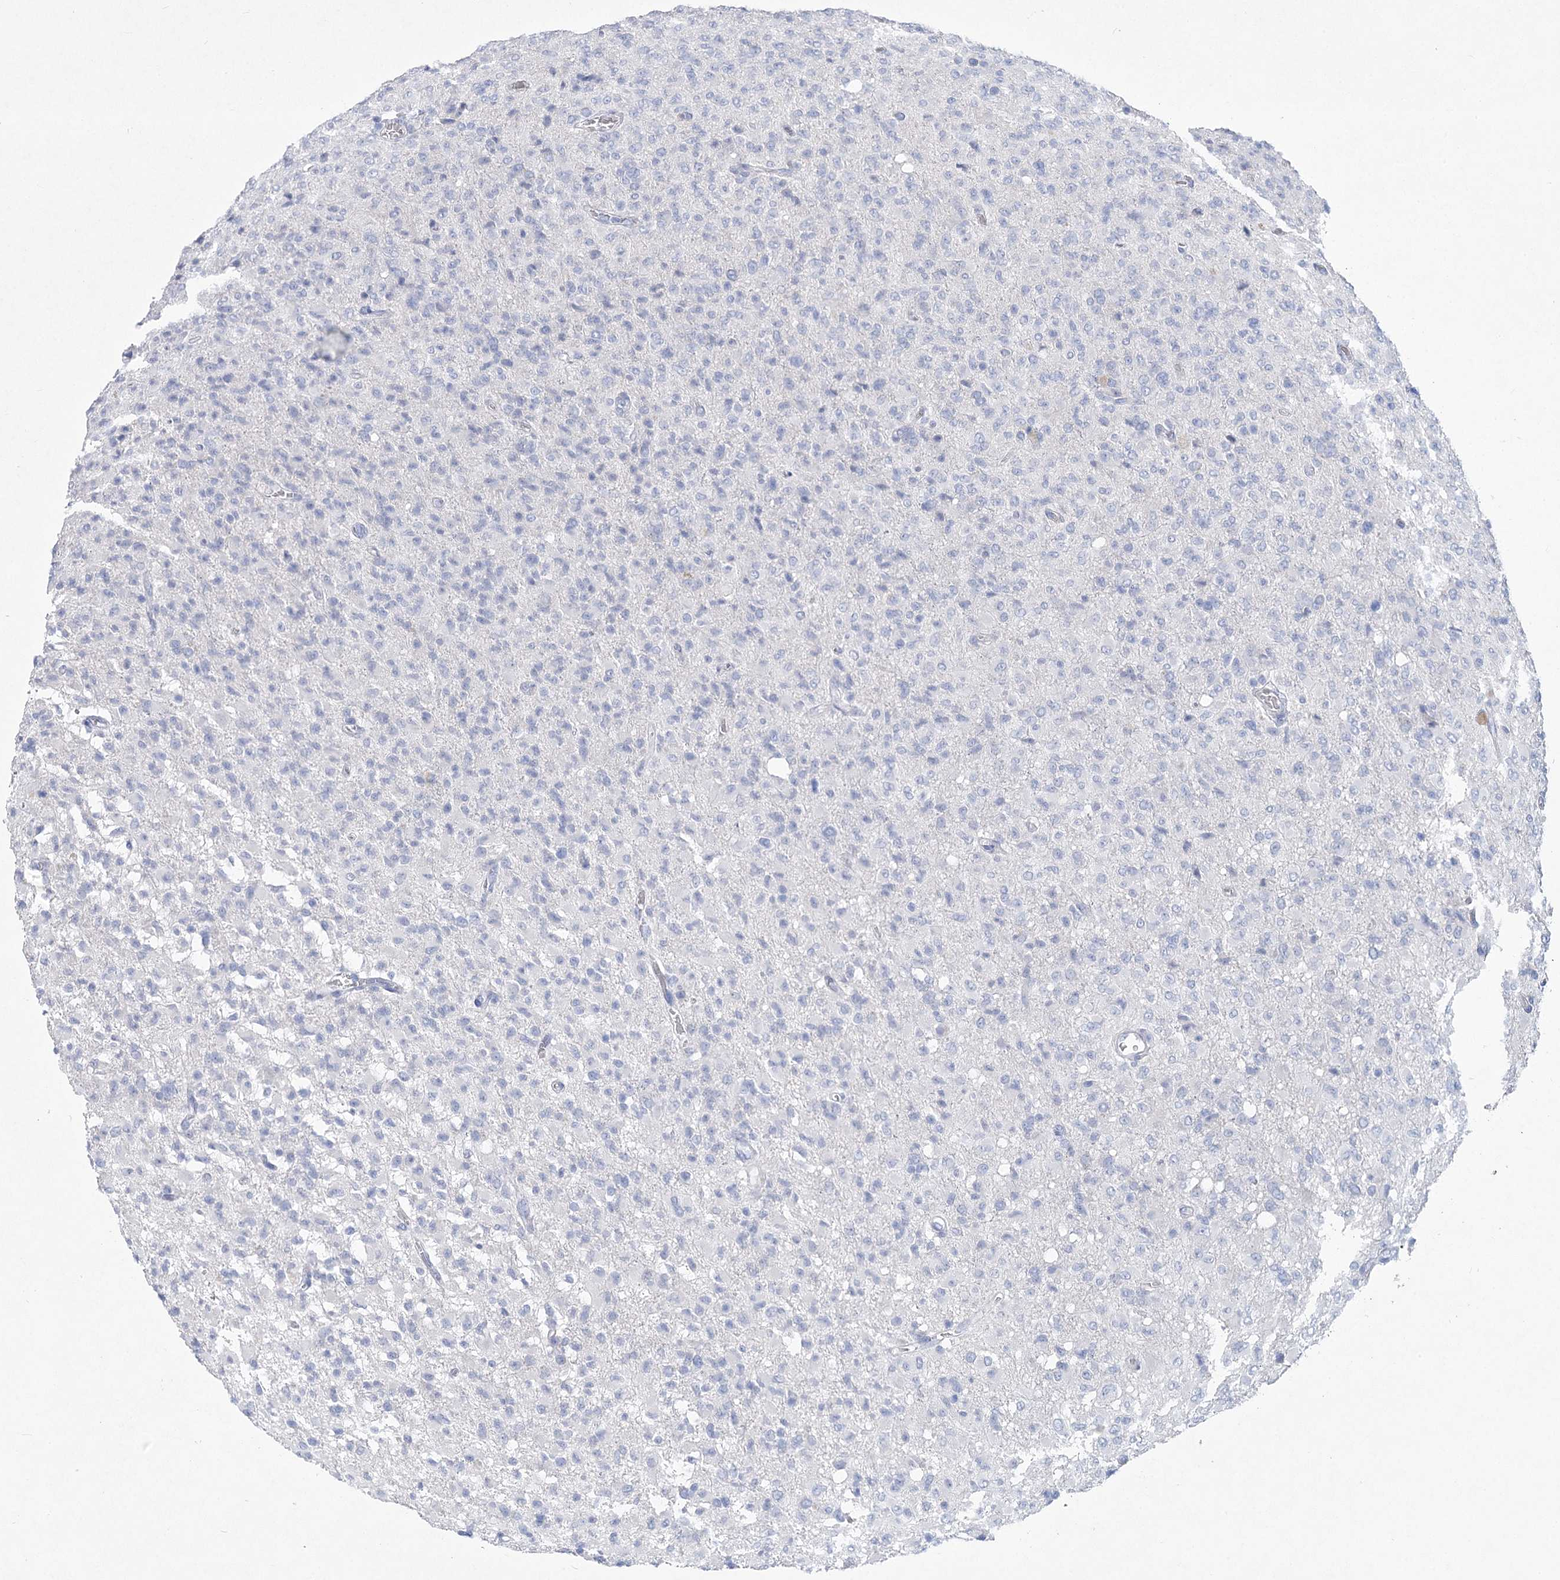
{"staining": {"intensity": "negative", "quantity": "none", "location": "none"}, "tissue": "glioma", "cell_type": "Tumor cells", "image_type": "cancer", "snomed": [{"axis": "morphology", "description": "Glioma, malignant, High grade"}, {"axis": "topography", "description": "Brain"}], "caption": "An immunohistochemistry (IHC) image of glioma is shown. There is no staining in tumor cells of glioma.", "gene": "WDR74", "patient": {"sex": "female", "age": 57}}